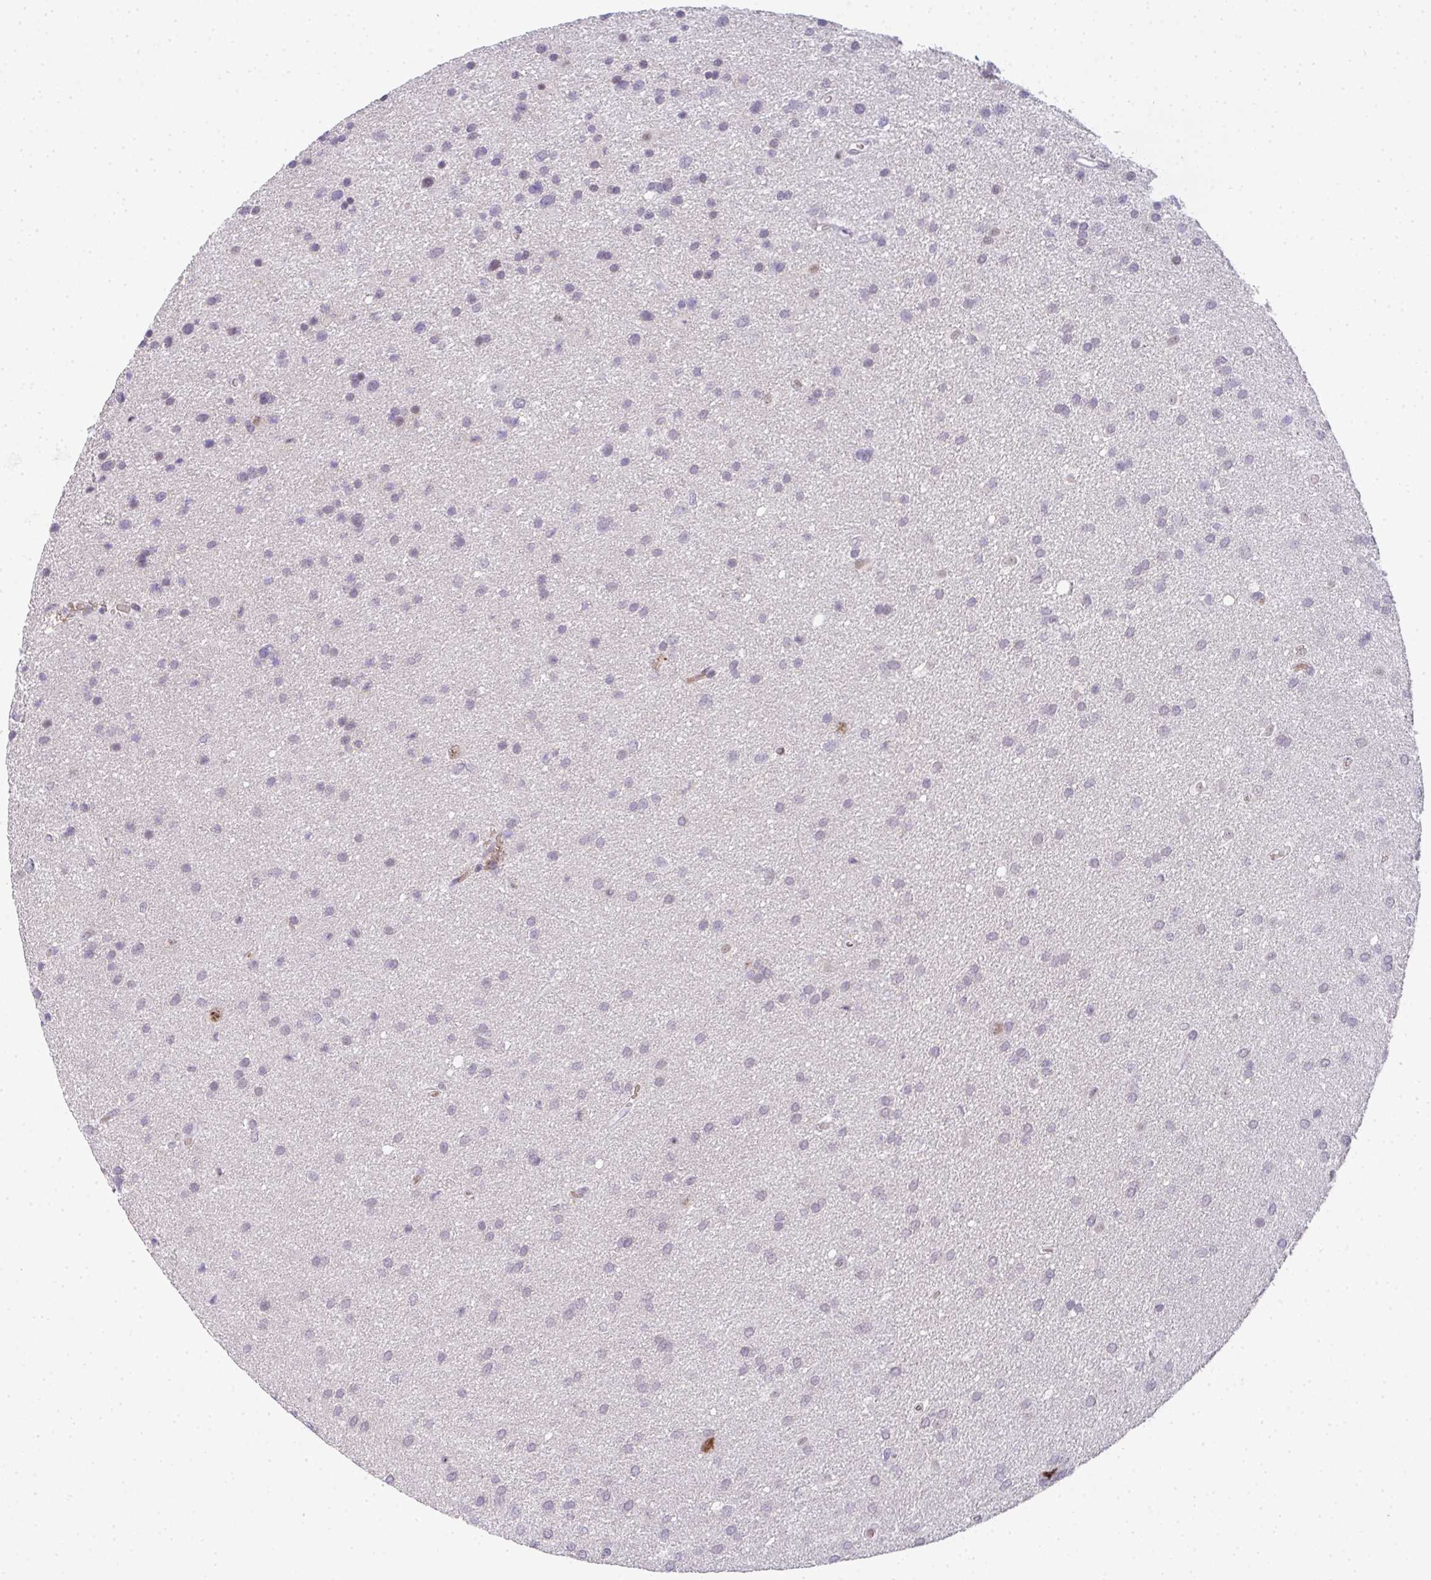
{"staining": {"intensity": "negative", "quantity": "none", "location": "none"}, "tissue": "glioma", "cell_type": "Tumor cells", "image_type": "cancer", "snomed": [{"axis": "morphology", "description": "Glioma, malignant, Low grade"}, {"axis": "topography", "description": "Brain"}], "caption": "High power microscopy histopathology image of an IHC histopathology image of glioma, revealing no significant staining in tumor cells. Brightfield microscopy of immunohistochemistry (IHC) stained with DAB (3,3'-diaminobenzidine) (brown) and hematoxylin (blue), captured at high magnification.", "gene": "TNMD", "patient": {"sex": "female", "age": 54}}